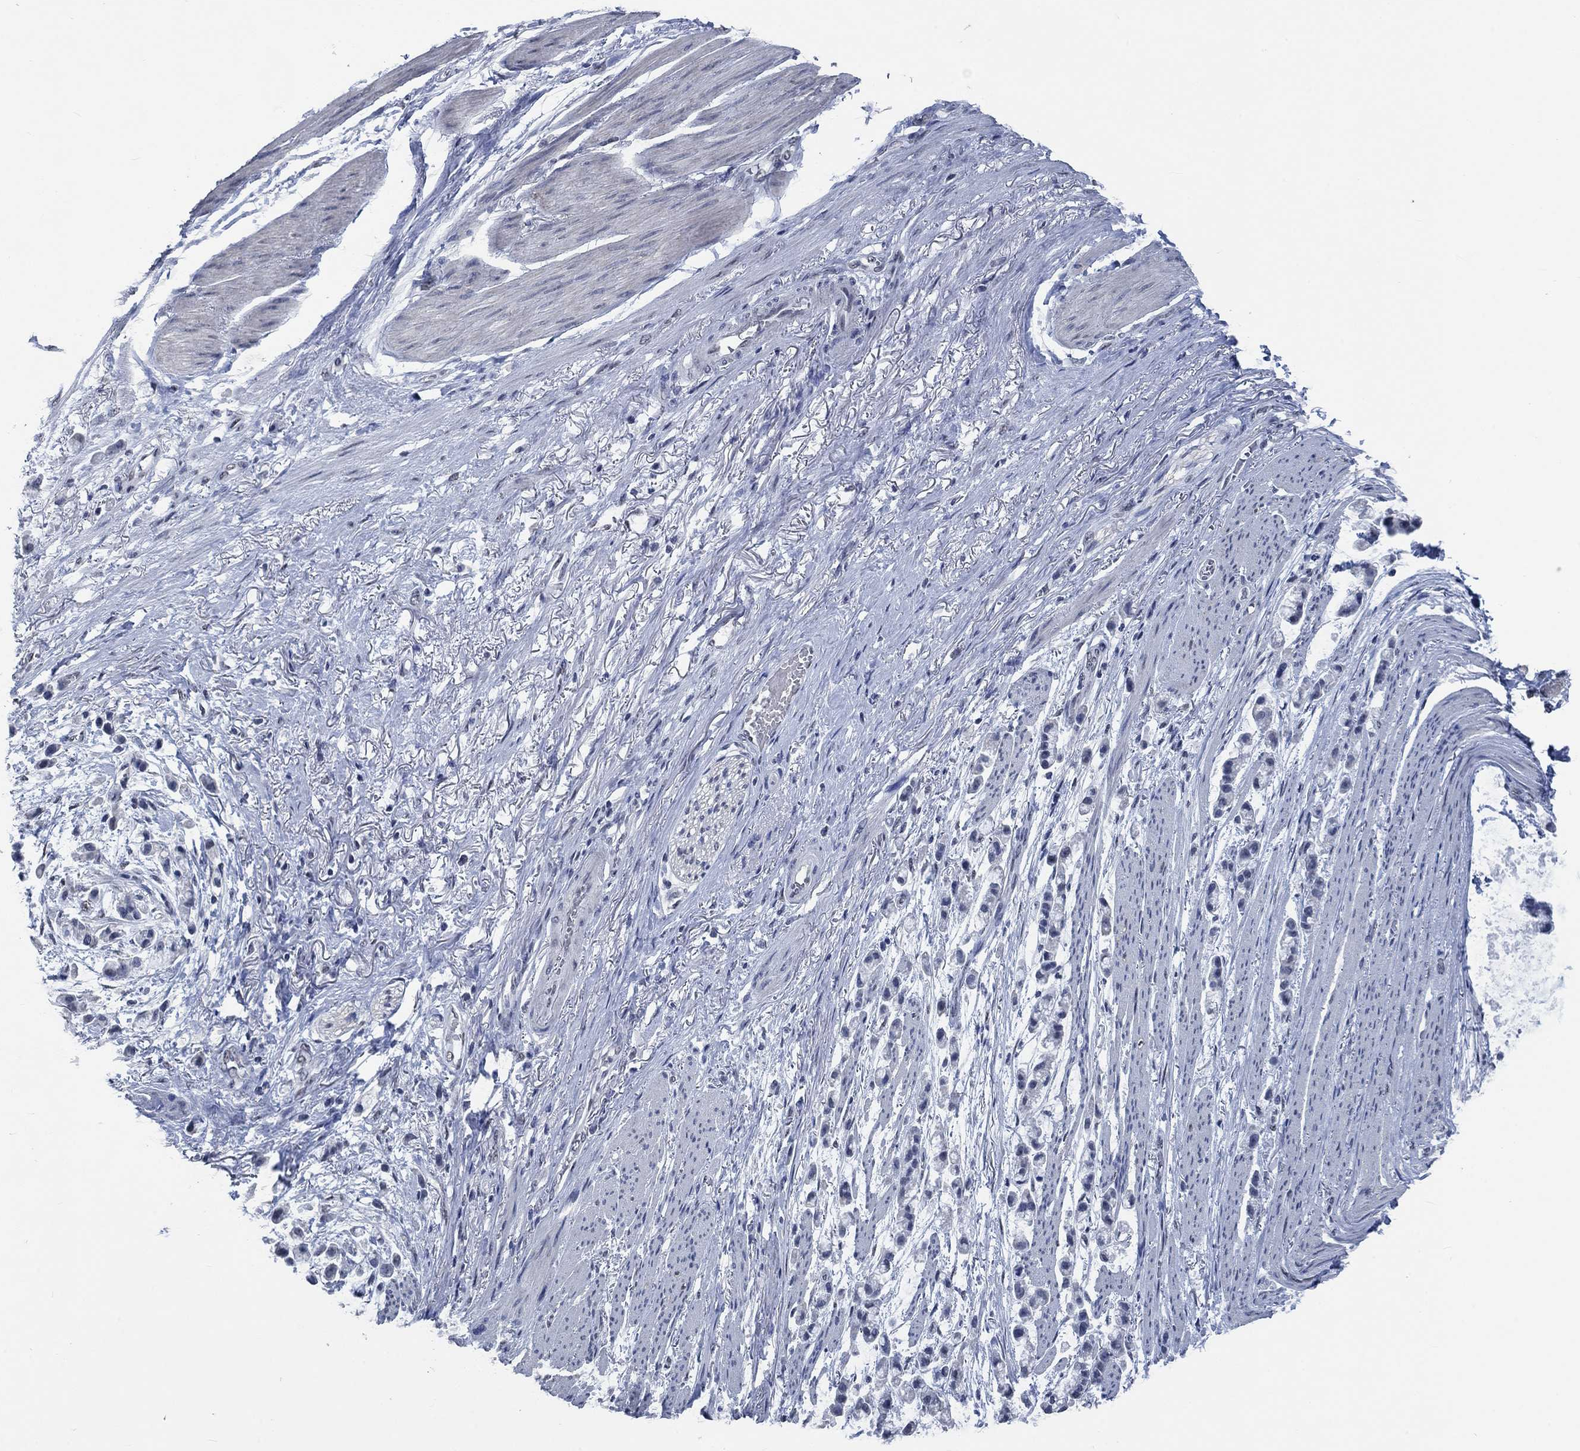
{"staining": {"intensity": "negative", "quantity": "none", "location": "none"}, "tissue": "stomach cancer", "cell_type": "Tumor cells", "image_type": "cancer", "snomed": [{"axis": "morphology", "description": "Adenocarcinoma, NOS"}, {"axis": "topography", "description": "Stomach"}], "caption": "Tumor cells show no significant positivity in stomach adenocarcinoma.", "gene": "OBSCN", "patient": {"sex": "female", "age": 81}}